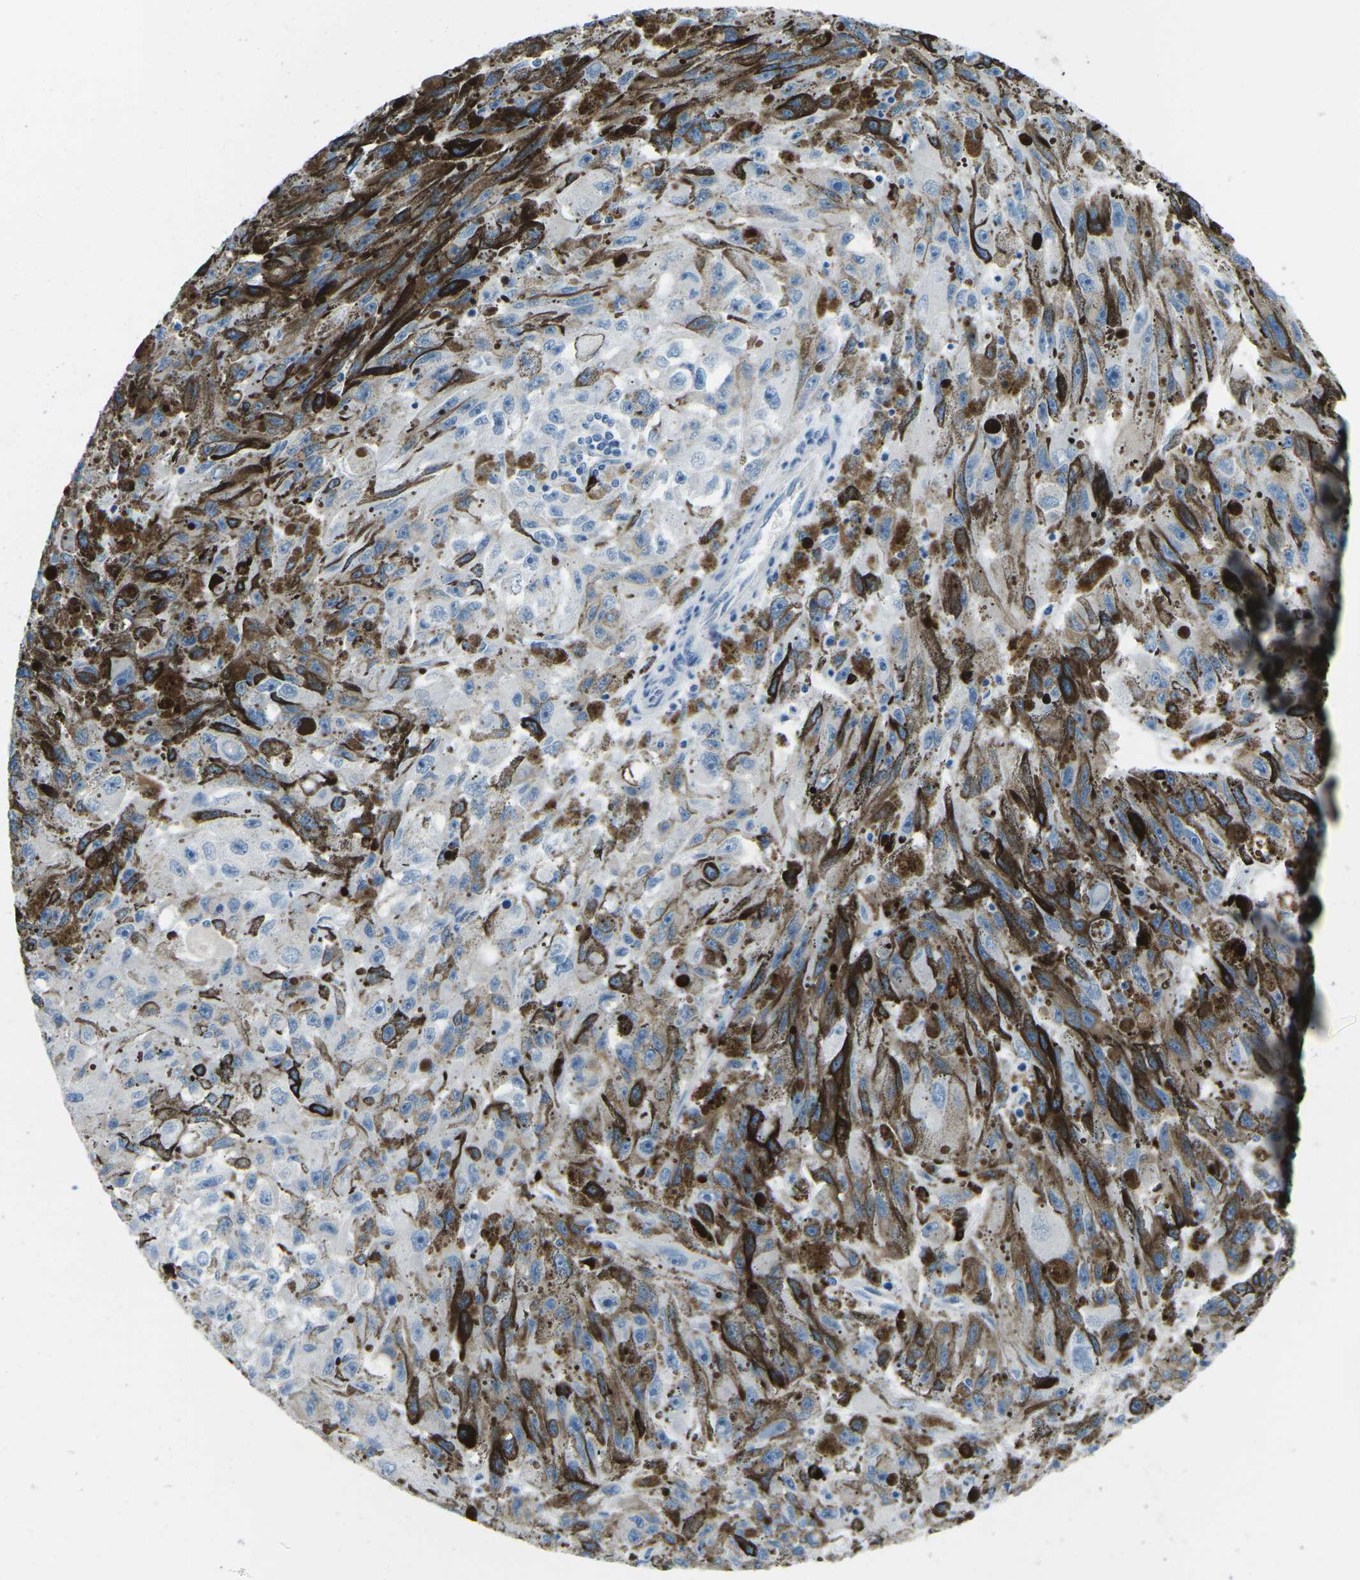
{"staining": {"intensity": "weak", "quantity": "<25%", "location": "cytoplasmic/membranous"}, "tissue": "melanoma", "cell_type": "Tumor cells", "image_type": "cancer", "snomed": [{"axis": "morphology", "description": "Malignant melanoma, NOS"}, {"axis": "topography", "description": "Skin"}], "caption": "Immunohistochemical staining of human malignant melanoma demonstrates no significant expression in tumor cells.", "gene": "FCN1", "patient": {"sex": "female", "age": 104}}